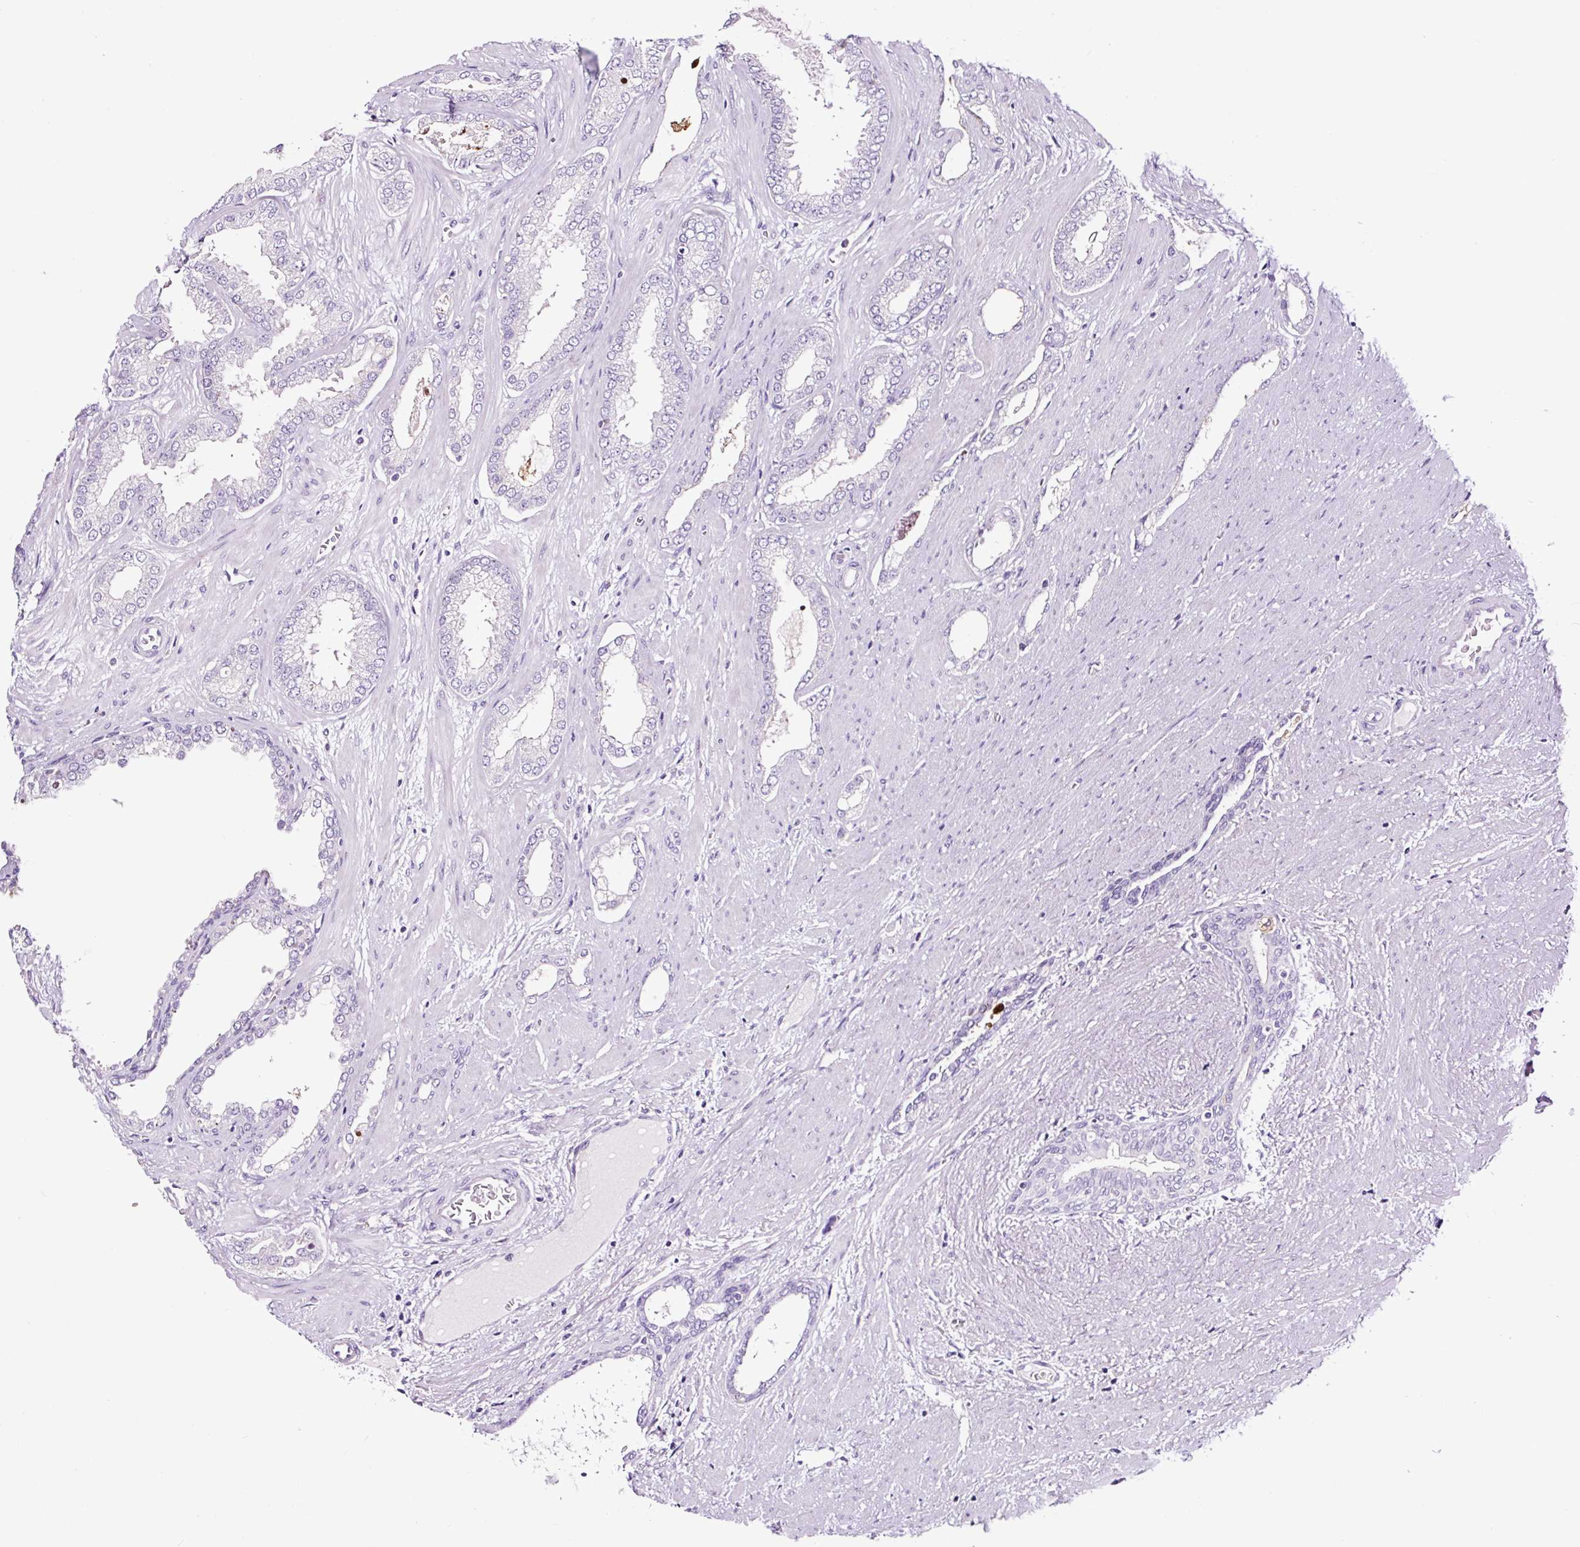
{"staining": {"intensity": "negative", "quantity": "none", "location": "none"}, "tissue": "prostate cancer", "cell_type": "Tumor cells", "image_type": "cancer", "snomed": [{"axis": "morphology", "description": "Adenocarcinoma, High grade"}, {"axis": "topography", "description": "Prostate"}], "caption": "Tumor cells show no significant protein positivity in adenocarcinoma (high-grade) (prostate).", "gene": "FBXL7", "patient": {"sex": "male", "age": 58}}